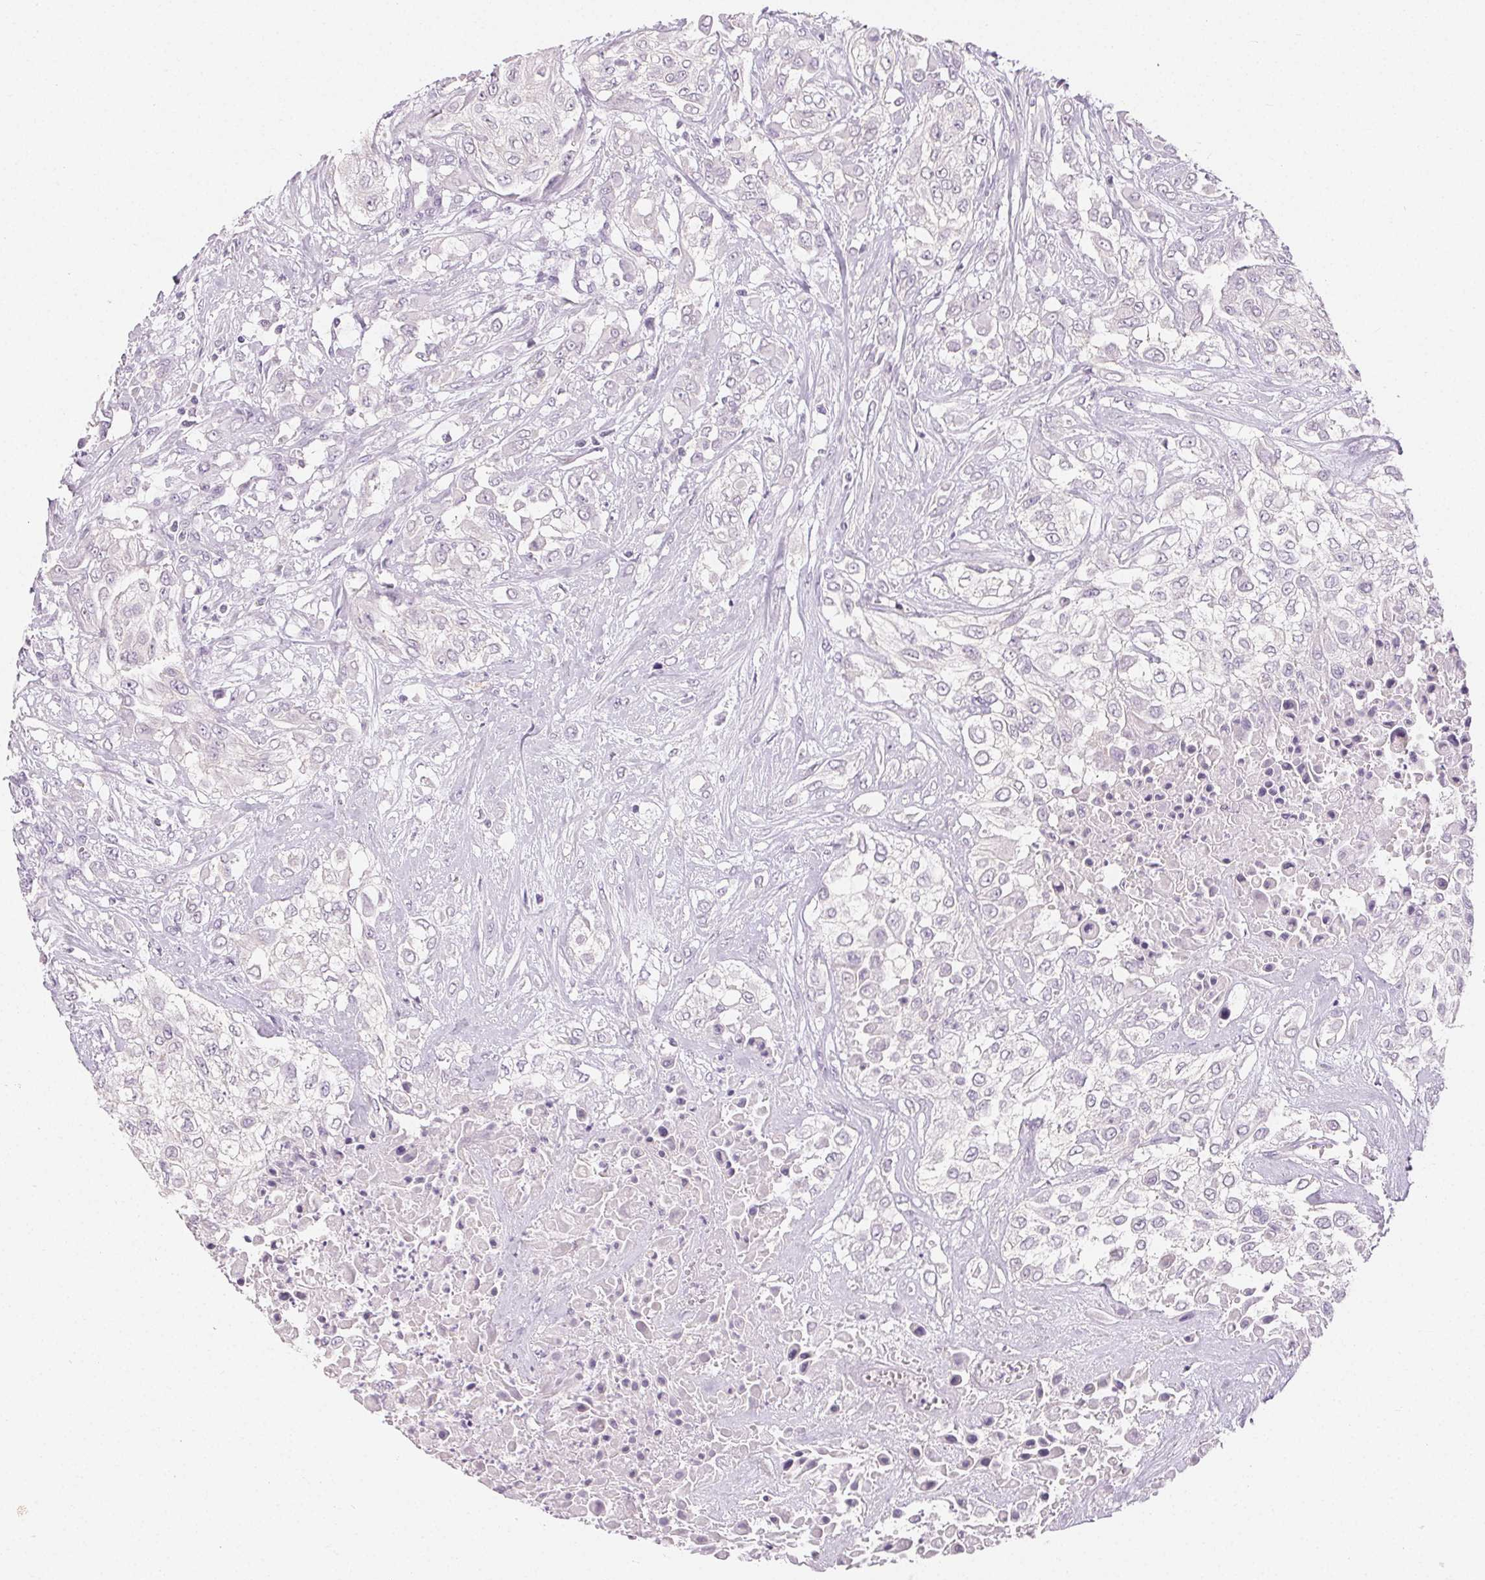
{"staining": {"intensity": "negative", "quantity": "none", "location": "none"}, "tissue": "urothelial cancer", "cell_type": "Tumor cells", "image_type": "cancer", "snomed": [{"axis": "morphology", "description": "Urothelial carcinoma, High grade"}, {"axis": "topography", "description": "Urinary bladder"}], "caption": "Tumor cells show no significant positivity in urothelial cancer. (DAB (3,3'-diaminobenzidine) immunohistochemistry (IHC), high magnification).", "gene": "SFTPD", "patient": {"sex": "male", "age": 57}}